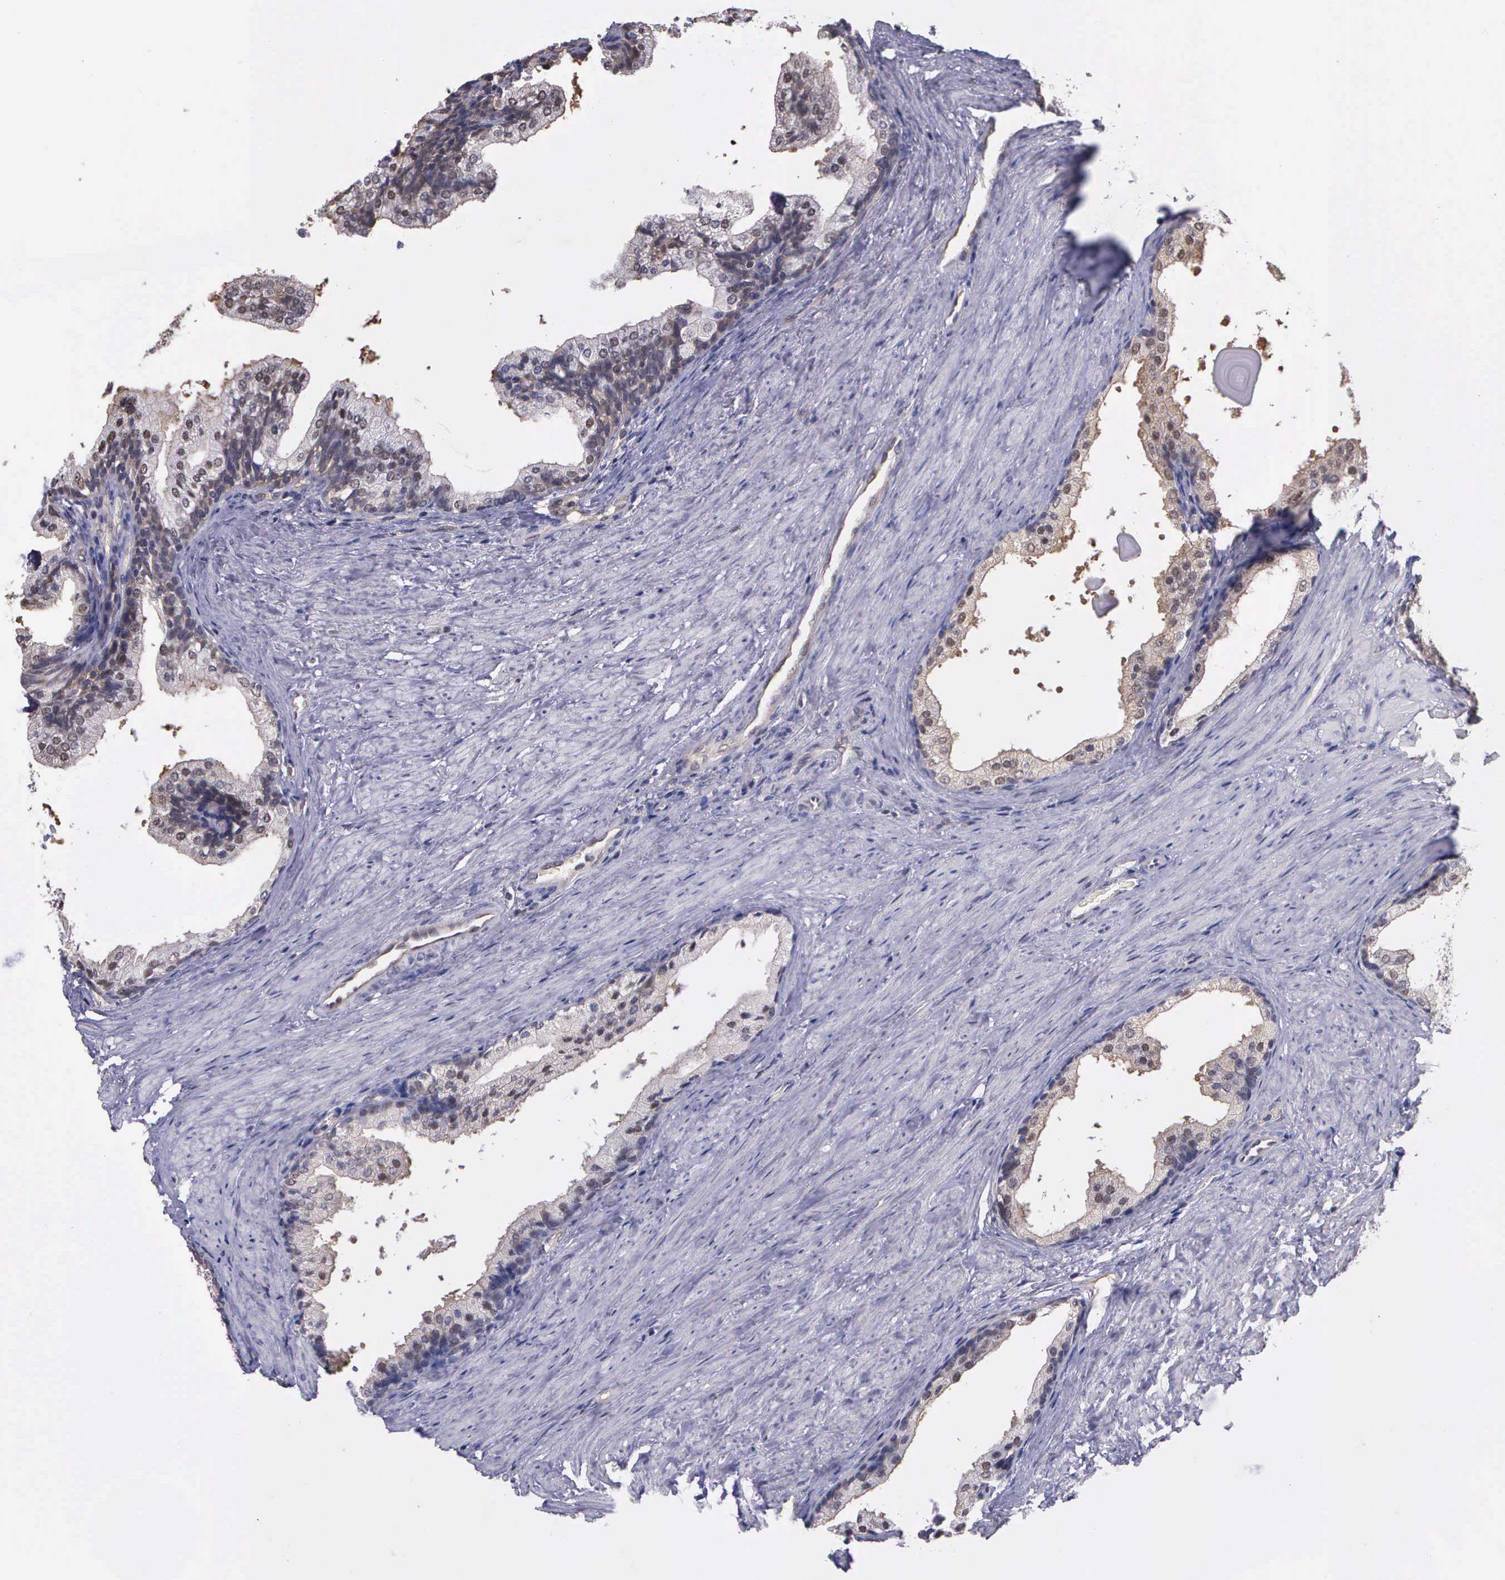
{"staining": {"intensity": "weak", "quantity": "25%-75%", "location": "cytoplasmic/membranous"}, "tissue": "prostate cancer", "cell_type": "Tumor cells", "image_type": "cancer", "snomed": [{"axis": "morphology", "description": "Adenocarcinoma, Medium grade"}, {"axis": "topography", "description": "Prostate"}], "caption": "IHC micrograph of prostate cancer (adenocarcinoma (medium-grade)) stained for a protein (brown), which reveals low levels of weak cytoplasmic/membranous positivity in about 25%-75% of tumor cells.", "gene": "PSMC1", "patient": {"sex": "male", "age": 60}}